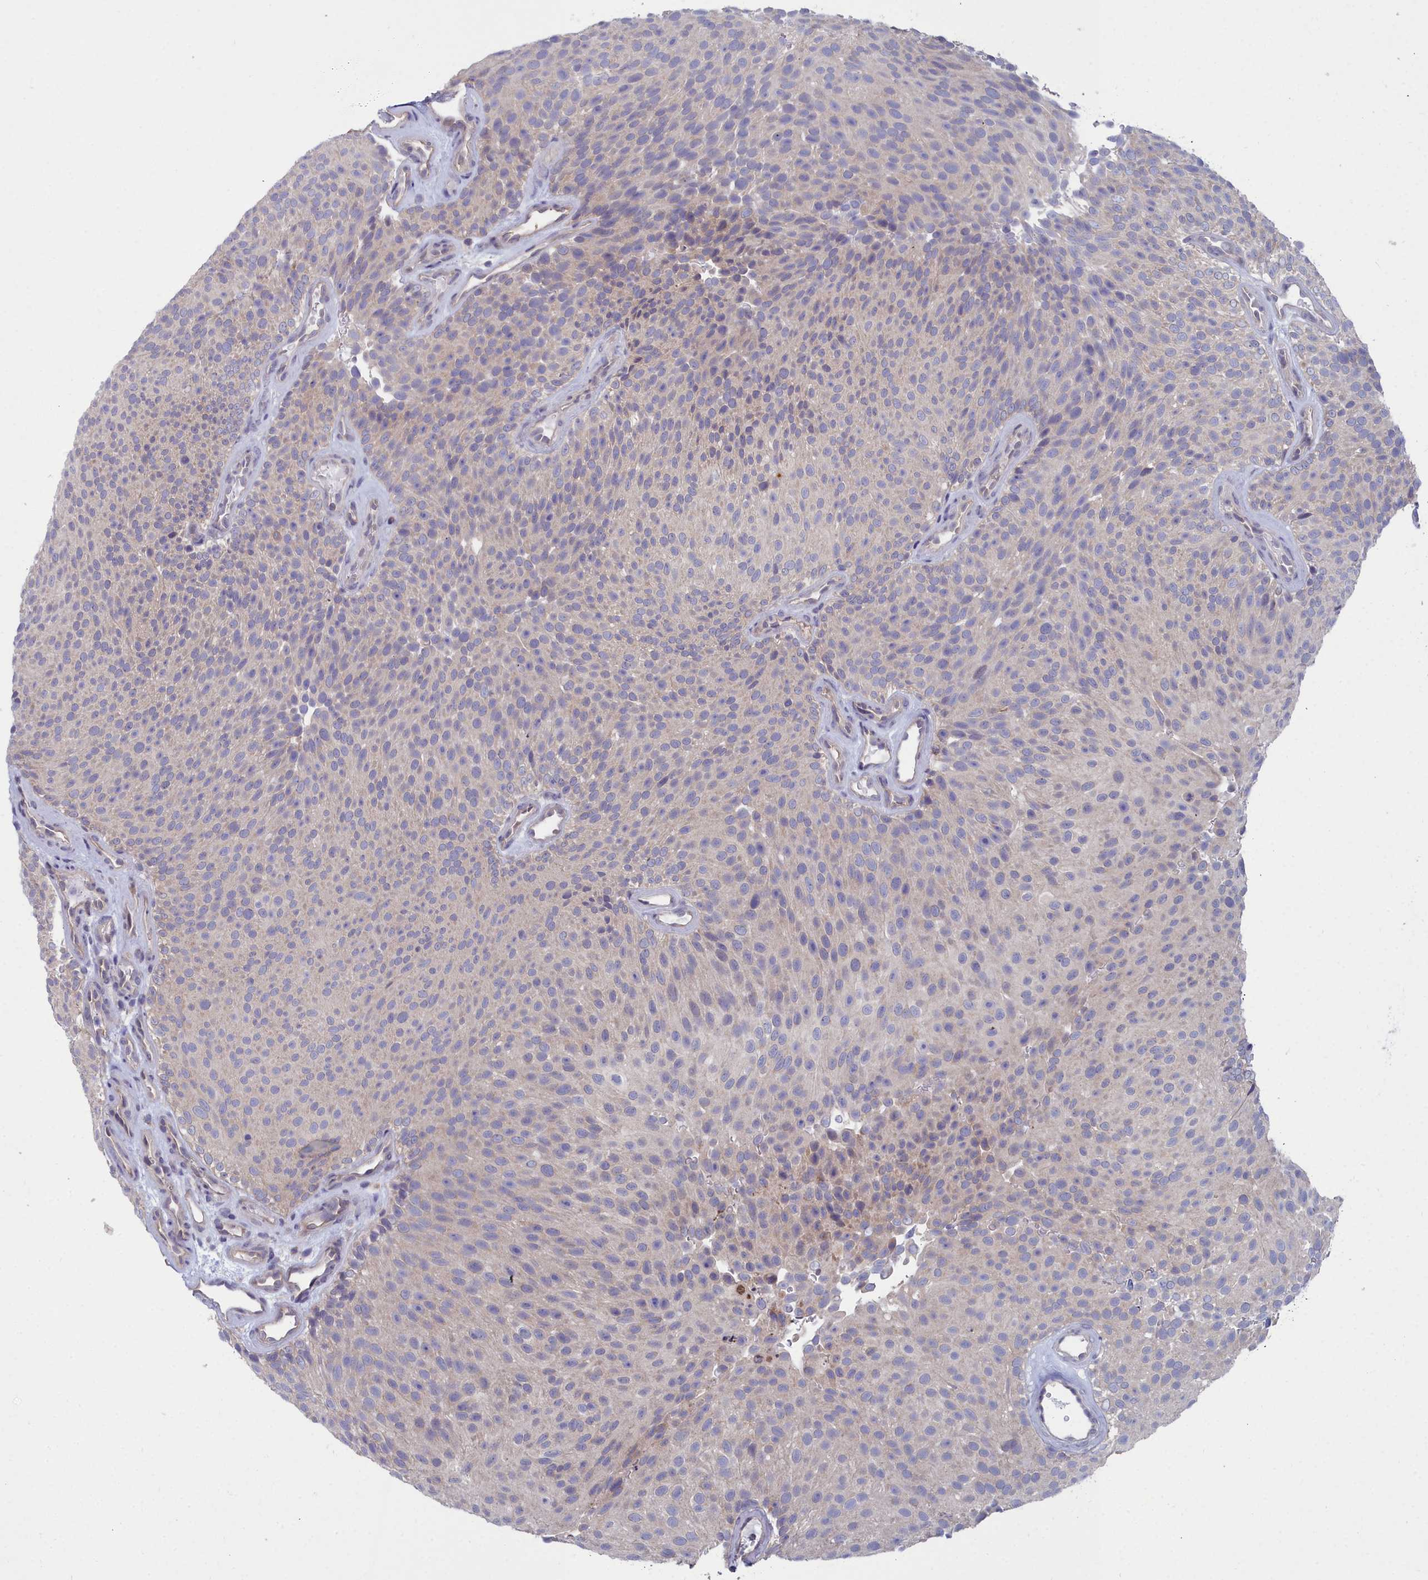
{"staining": {"intensity": "negative", "quantity": "none", "location": "none"}, "tissue": "urothelial cancer", "cell_type": "Tumor cells", "image_type": "cancer", "snomed": [{"axis": "morphology", "description": "Urothelial carcinoma, Low grade"}, {"axis": "topography", "description": "Urinary bladder"}], "caption": "This is an IHC image of human urothelial cancer. There is no staining in tumor cells.", "gene": "RDX", "patient": {"sex": "male", "age": 78}}